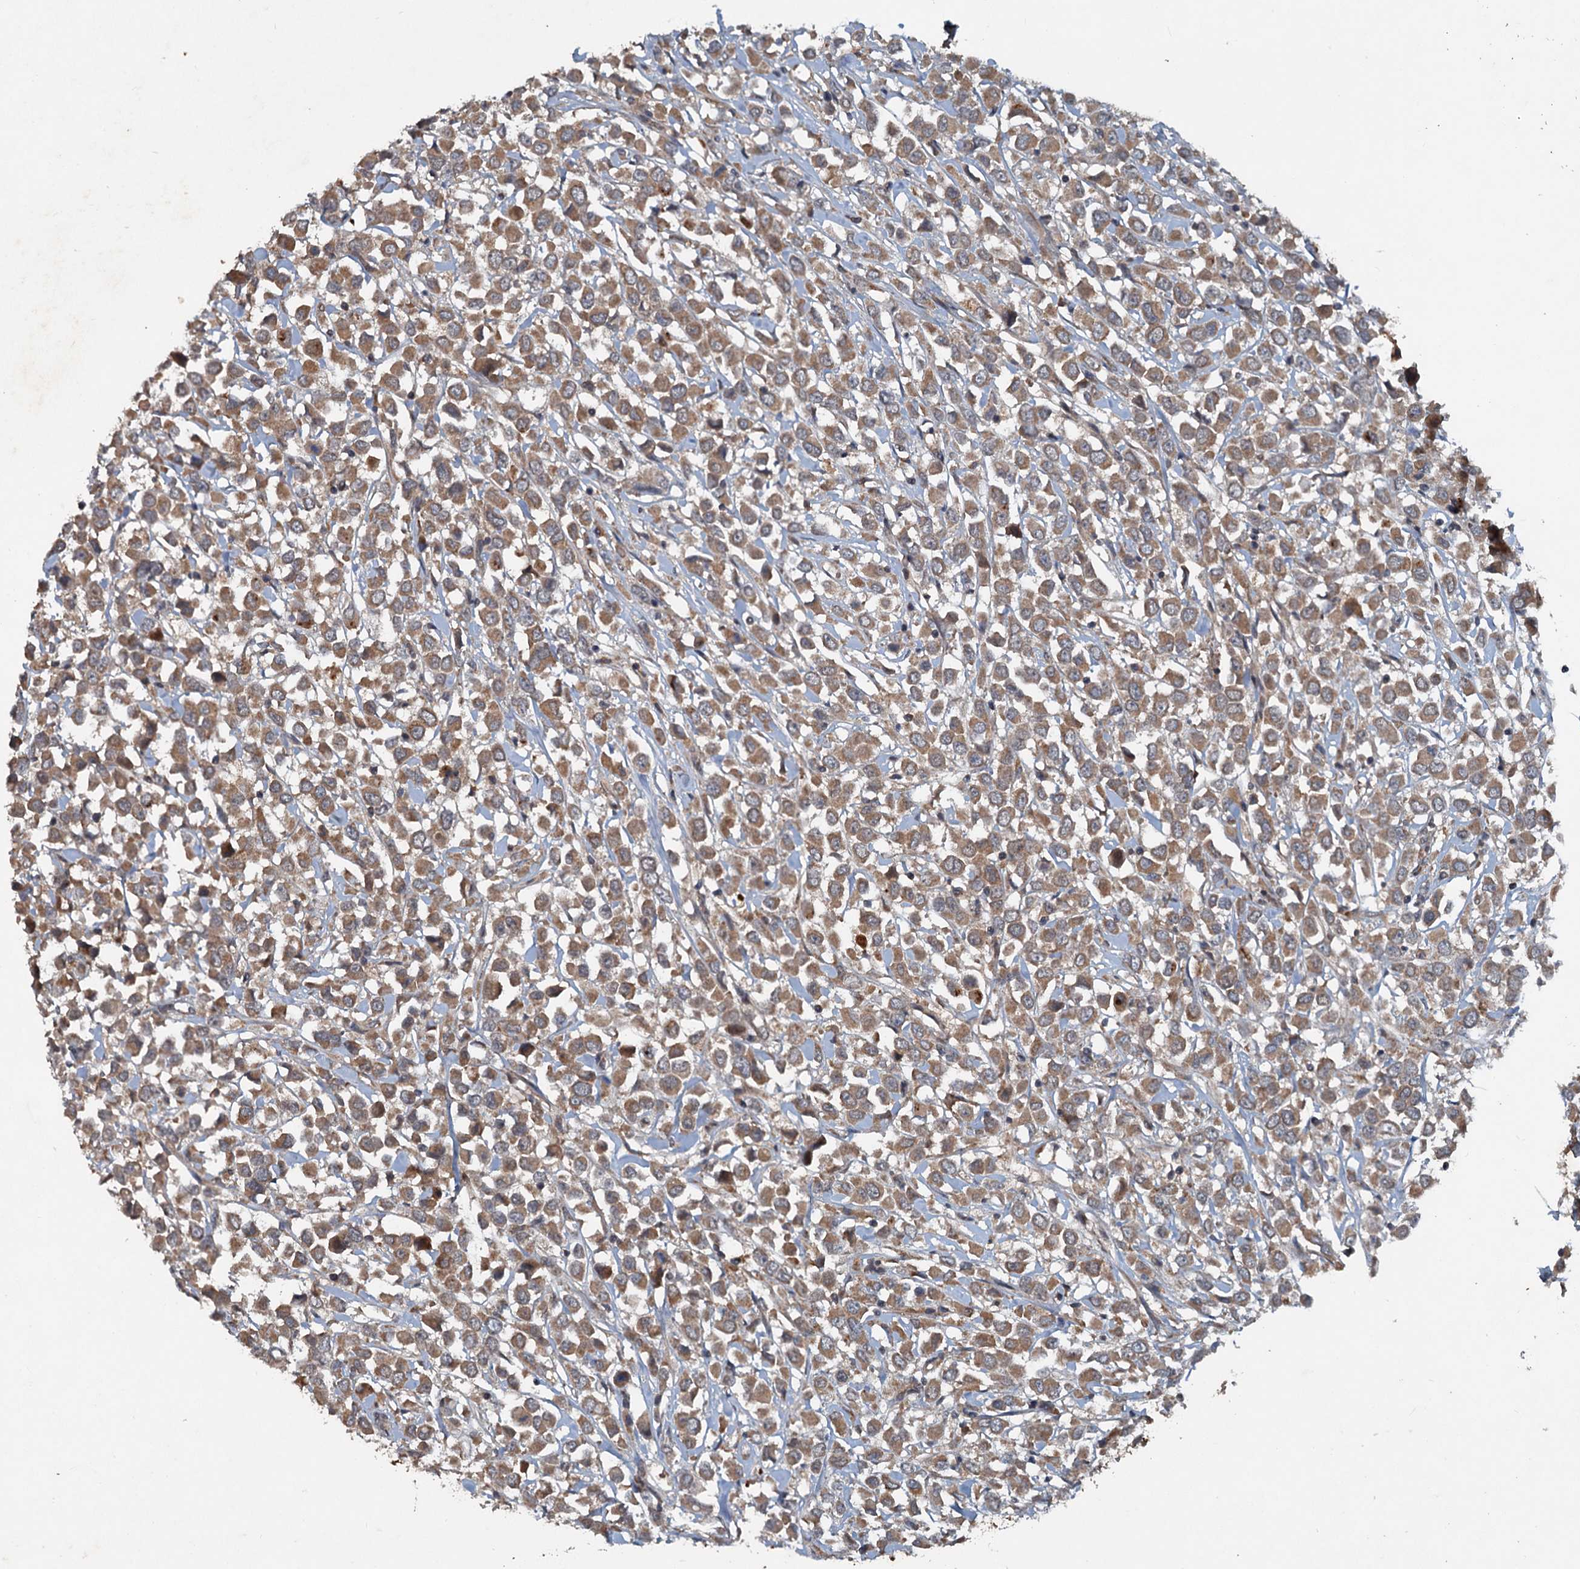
{"staining": {"intensity": "moderate", "quantity": ">75%", "location": "cytoplasmic/membranous"}, "tissue": "breast cancer", "cell_type": "Tumor cells", "image_type": "cancer", "snomed": [{"axis": "morphology", "description": "Duct carcinoma"}, {"axis": "topography", "description": "Breast"}], "caption": "Immunohistochemistry of human breast cancer (infiltrating ductal carcinoma) exhibits medium levels of moderate cytoplasmic/membranous expression in about >75% of tumor cells.", "gene": "N4BP2L2", "patient": {"sex": "female", "age": 61}}